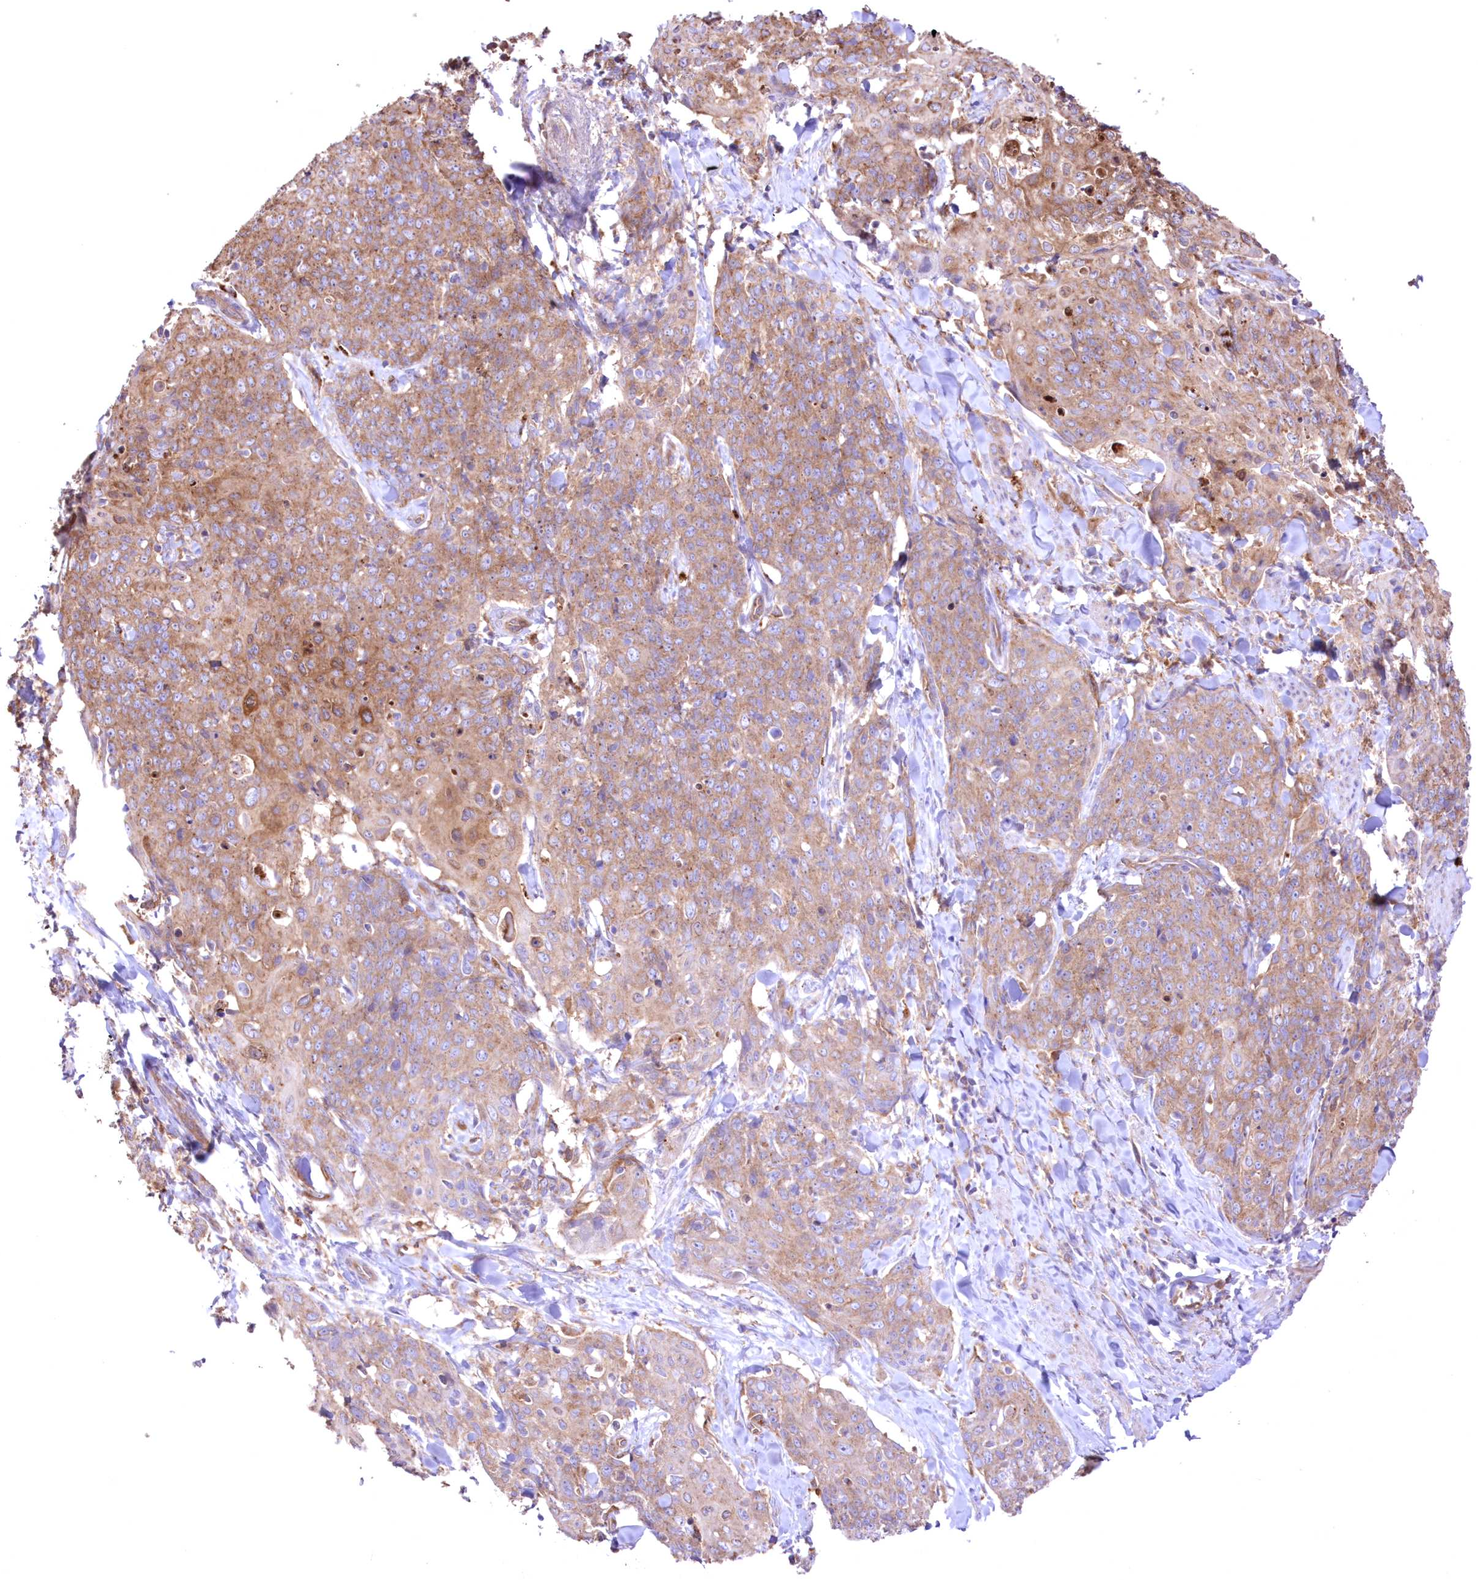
{"staining": {"intensity": "moderate", "quantity": ">75%", "location": "cytoplasmic/membranous"}, "tissue": "skin cancer", "cell_type": "Tumor cells", "image_type": "cancer", "snomed": [{"axis": "morphology", "description": "Squamous cell carcinoma, NOS"}, {"axis": "topography", "description": "Skin"}, {"axis": "topography", "description": "Vulva"}], "caption": "The immunohistochemical stain shows moderate cytoplasmic/membranous staining in tumor cells of skin cancer tissue.", "gene": "FCHO2", "patient": {"sex": "female", "age": 85}}